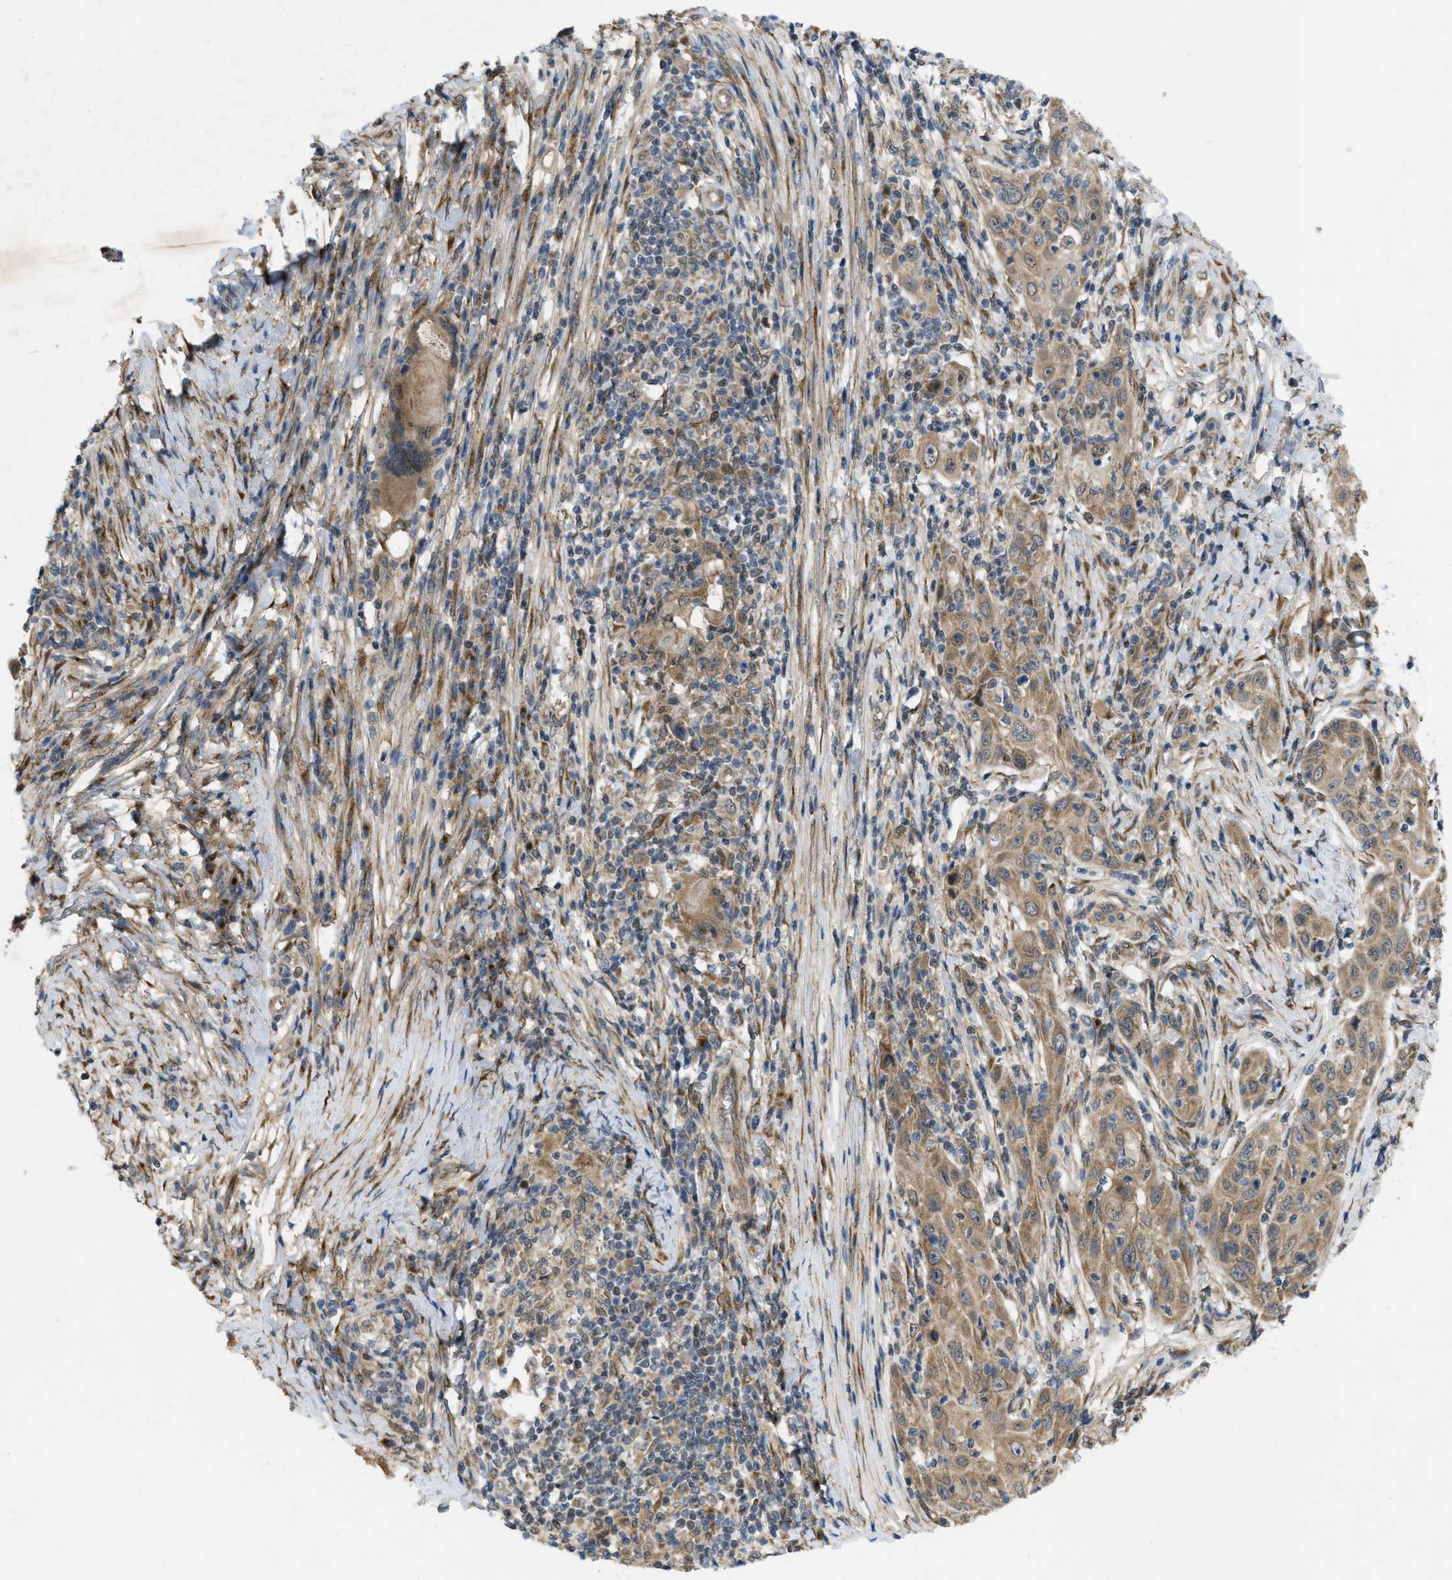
{"staining": {"intensity": "moderate", "quantity": ">75%", "location": "cytoplasmic/membranous"}, "tissue": "skin cancer", "cell_type": "Tumor cells", "image_type": "cancer", "snomed": [{"axis": "morphology", "description": "Squamous cell carcinoma, NOS"}, {"axis": "topography", "description": "Skin"}], "caption": "Protein analysis of skin cancer tissue demonstrates moderate cytoplasmic/membranous positivity in approximately >75% of tumor cells. The staining is performed using DAB brown chromogen to label protein expression. The nuclei are counter-stained blue using hematoxylin.", "gene": "IFNLR1", "patient": {"sex": "female", "age": 88}}